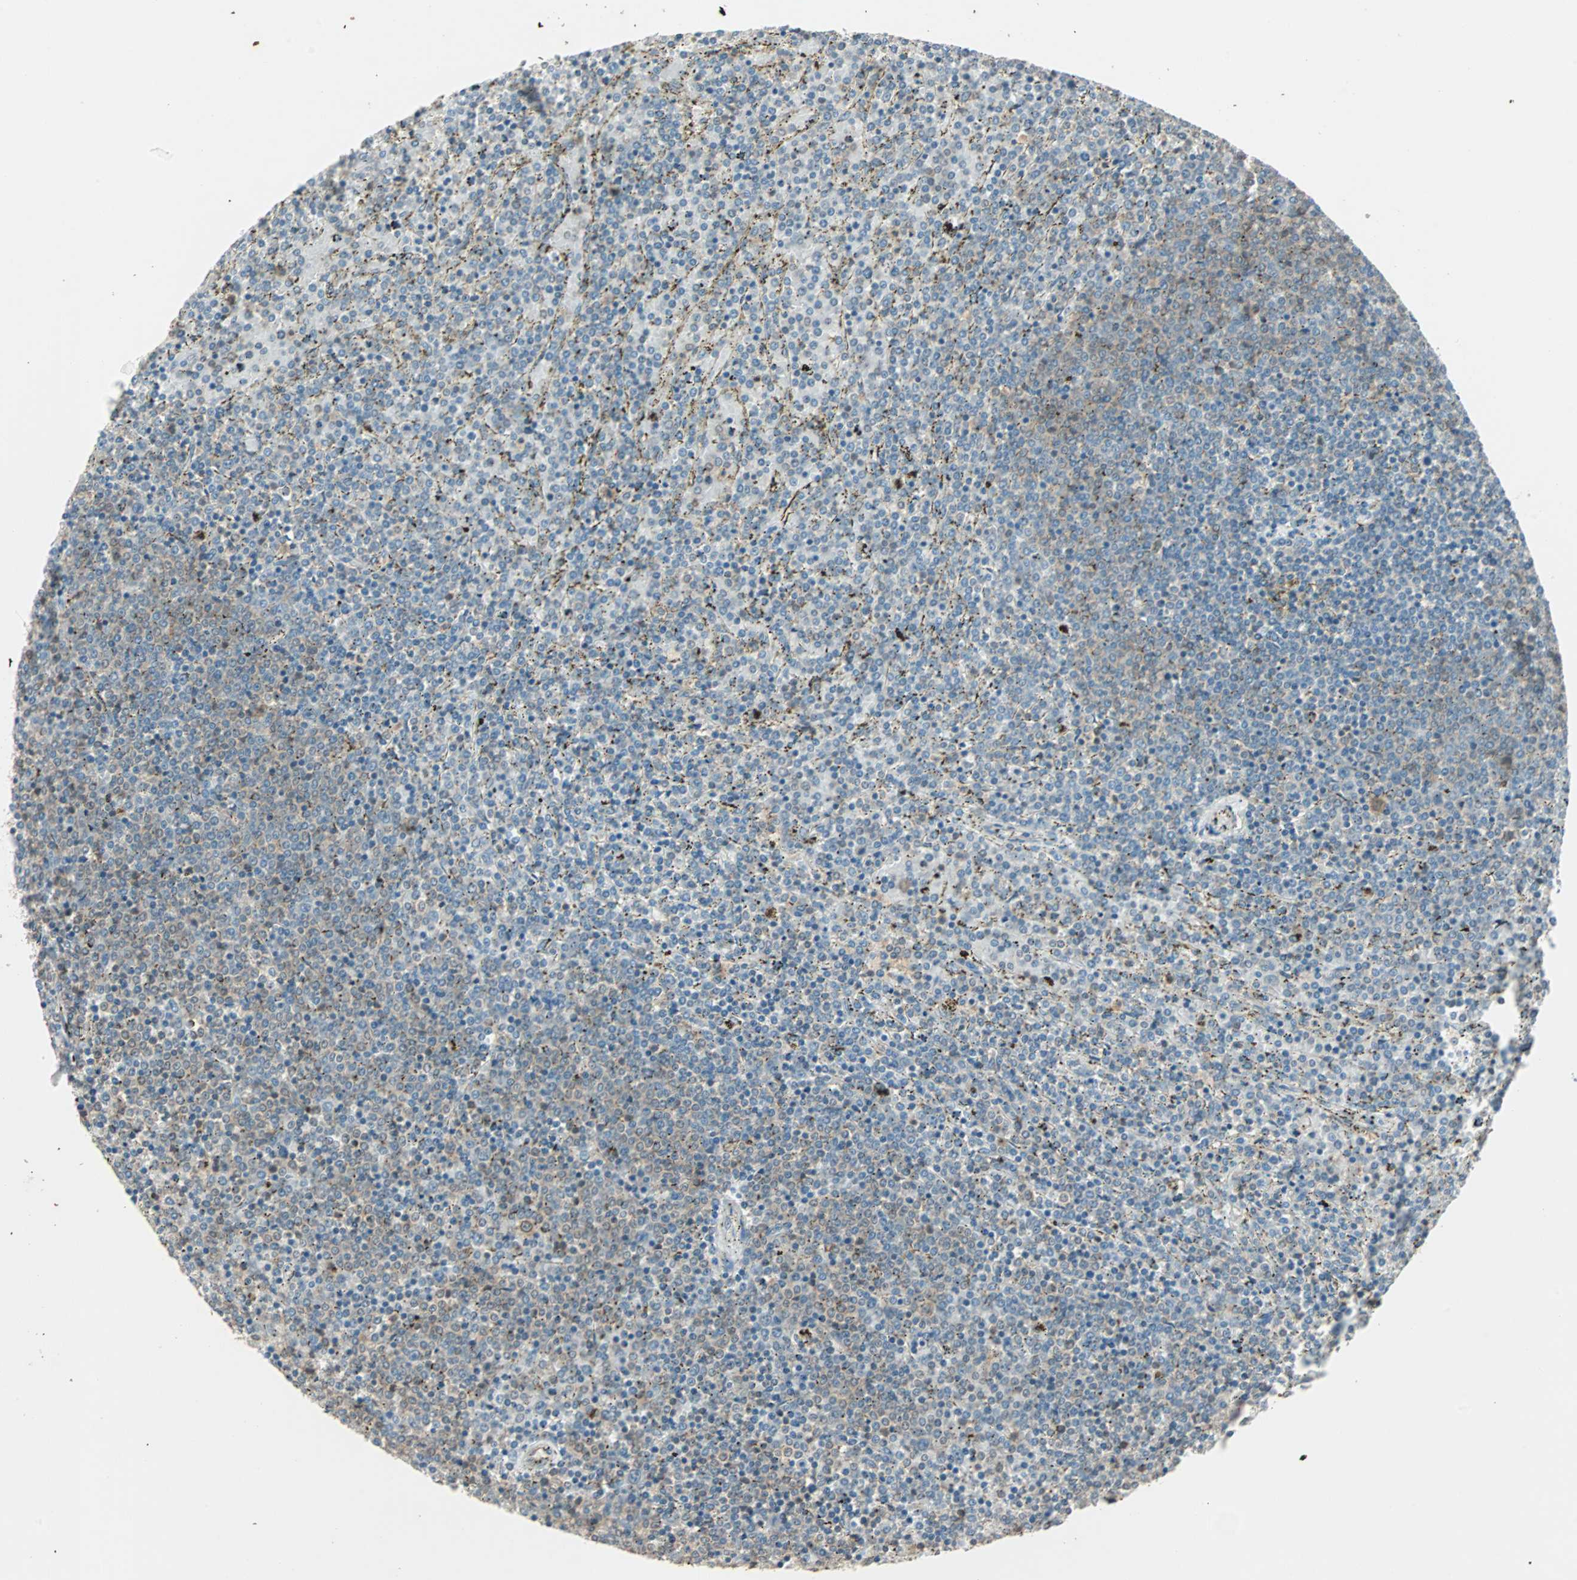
{"staining": {"intensity": "weak", "quantity": "<25%", "location": "cytoplasmic/membranous"}, "tissue": "lymphoma", "cell_type": "Tumor cells", "image_type": "cancer", "snomed": [{"axis": "morphology", "description": "Malignant lymphoma, non-Hodgkin's type, Low grade"}, {"axis": "topography", "description": "Spleen"}], "caption": "Tumor cells show no significant positivity in lymphoma.", "gene": "TTF2", "patient": {"sex": "female", "age": 77}}